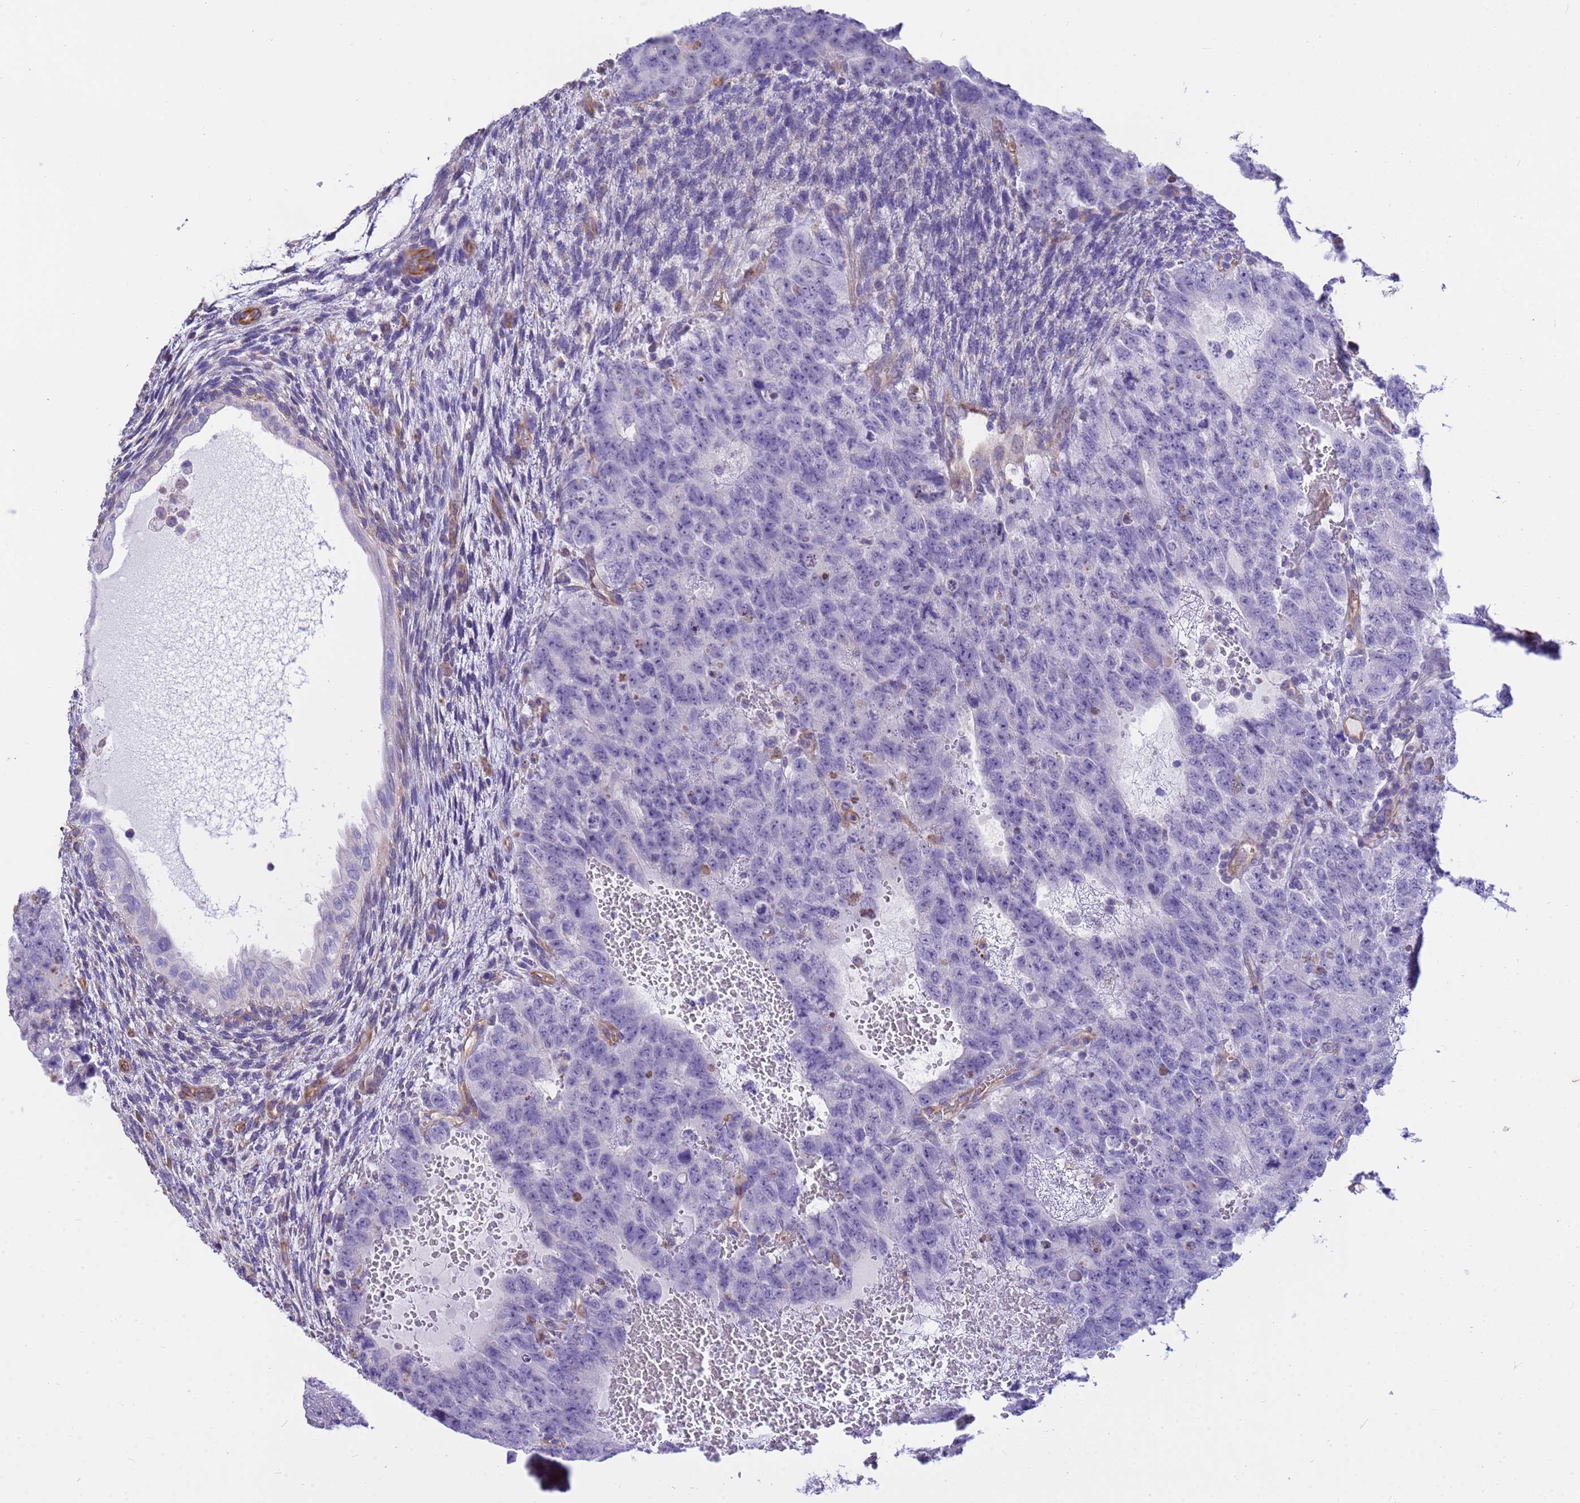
{"staining": {"intensity": "negative", "quantity": "none", "location": "none"}, "tissue": "testis cancer", "cell_type": "Tumor cells", "image_type": "cancer", "snomed": [{"axis": "morphology", "description": "Carcinoma, Embryonal, NOS"}, {"axis": "topography", "description": "Testis"}], "caption": "Immunohistochemical staining of testis embryonal carcinoma exhibits no significant staining in tumor cells.", "gene": "TCEAL3", "patient": {"sex": "male", "age": 26}}